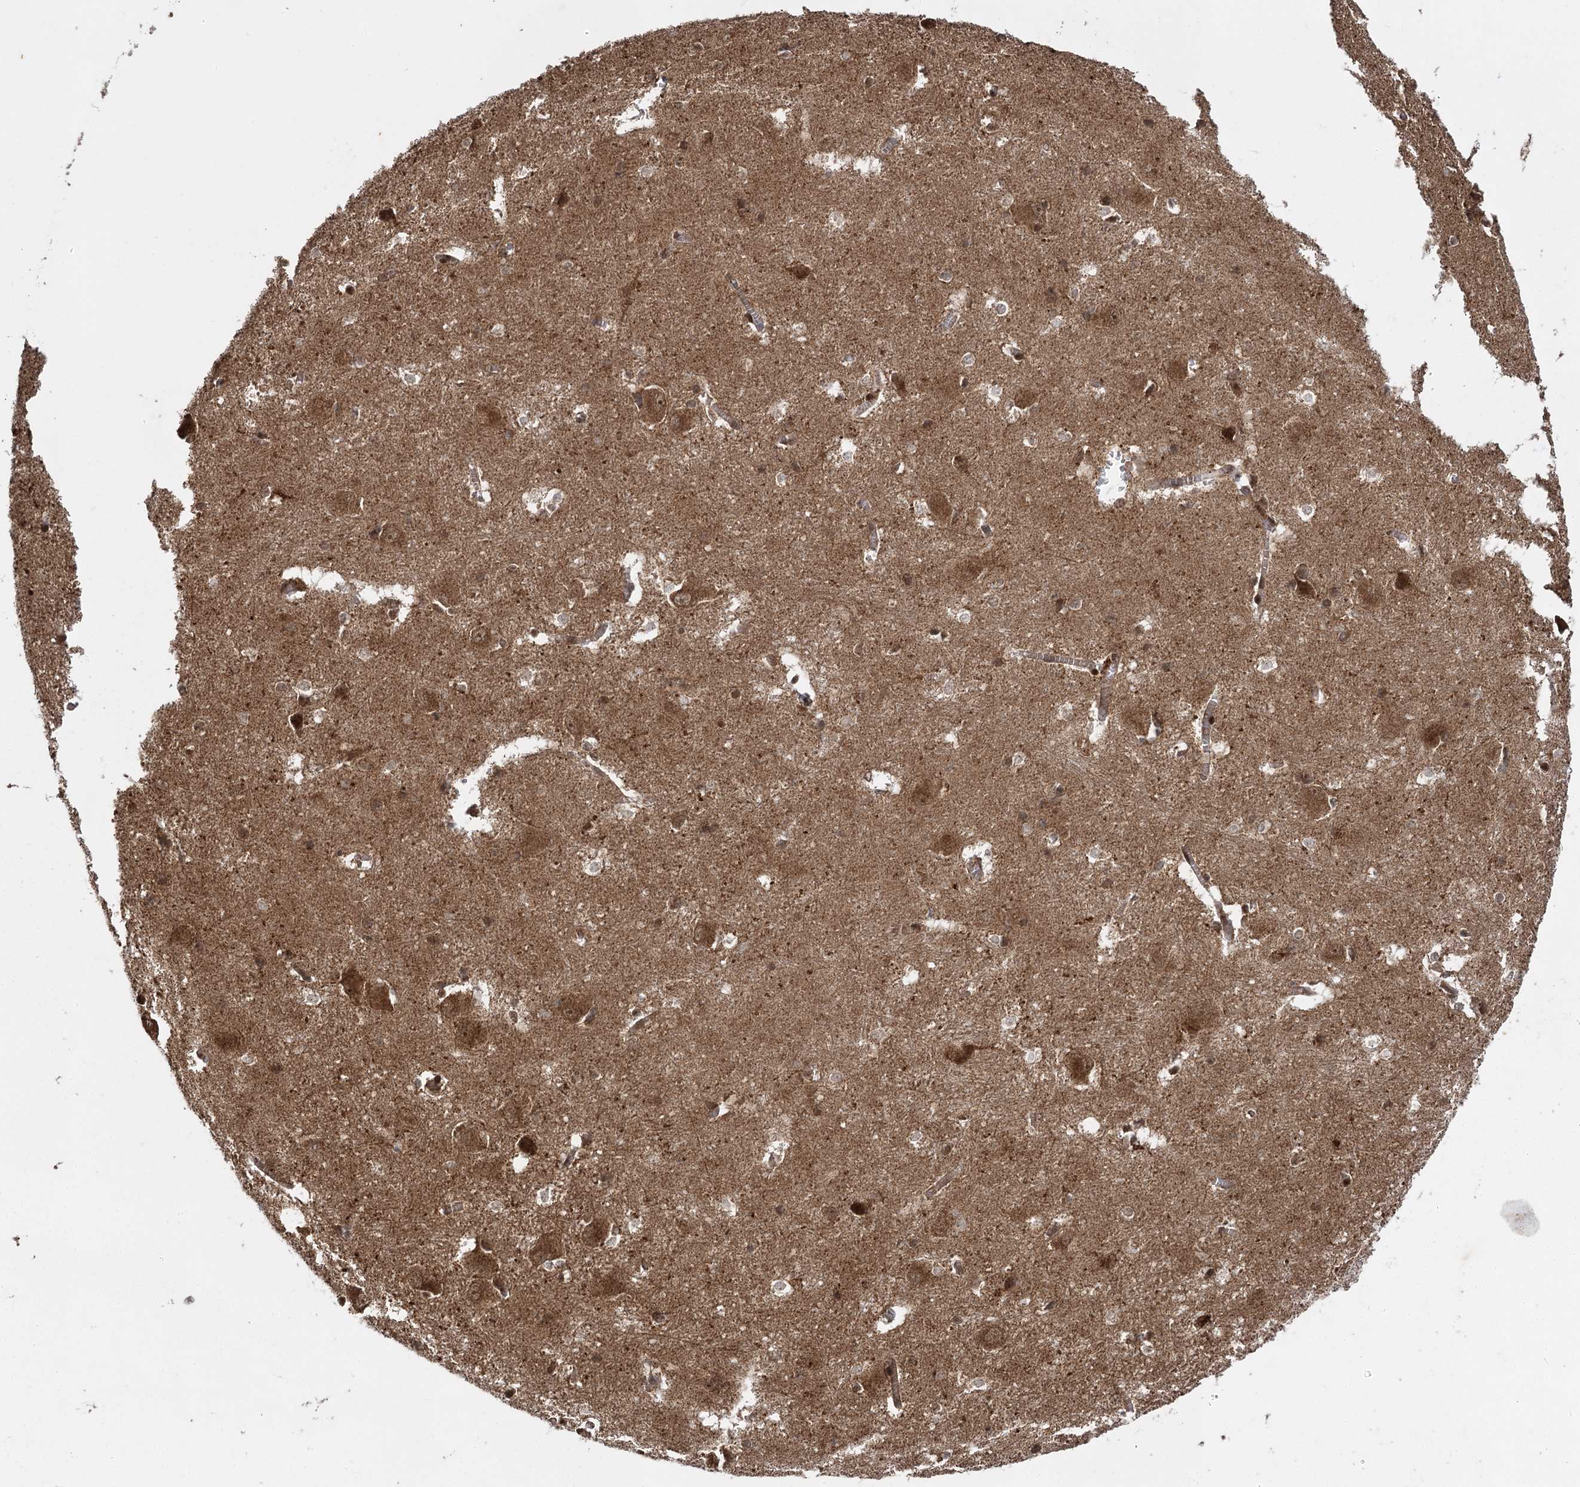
{"staining": {"intensity": "moderate", "quantity": "<25%", "location": "cytoplasmic/membranous,nuclear"}, "tissue": "caudate", "cell_type": "Glial cells", "image_type": "normal", "snomed": [{"axis": "morphology", "description": "Normal tissue, NOS"}, {"axis": "topography", "description": "Lateral ventricle wall"}], "caption": "A high-resolution histopathology image shows IHC staining of normal caudate, which exhibits moderate cytoplasmic/membranous,nuclear staining in about <25% of glial cells. (DAB (3,3'-diaminobenzidine) IHC with brightfield microscopy, high magnification).", "gene": "IL11RA", "patient": {"sex": "male", "age": 37}}